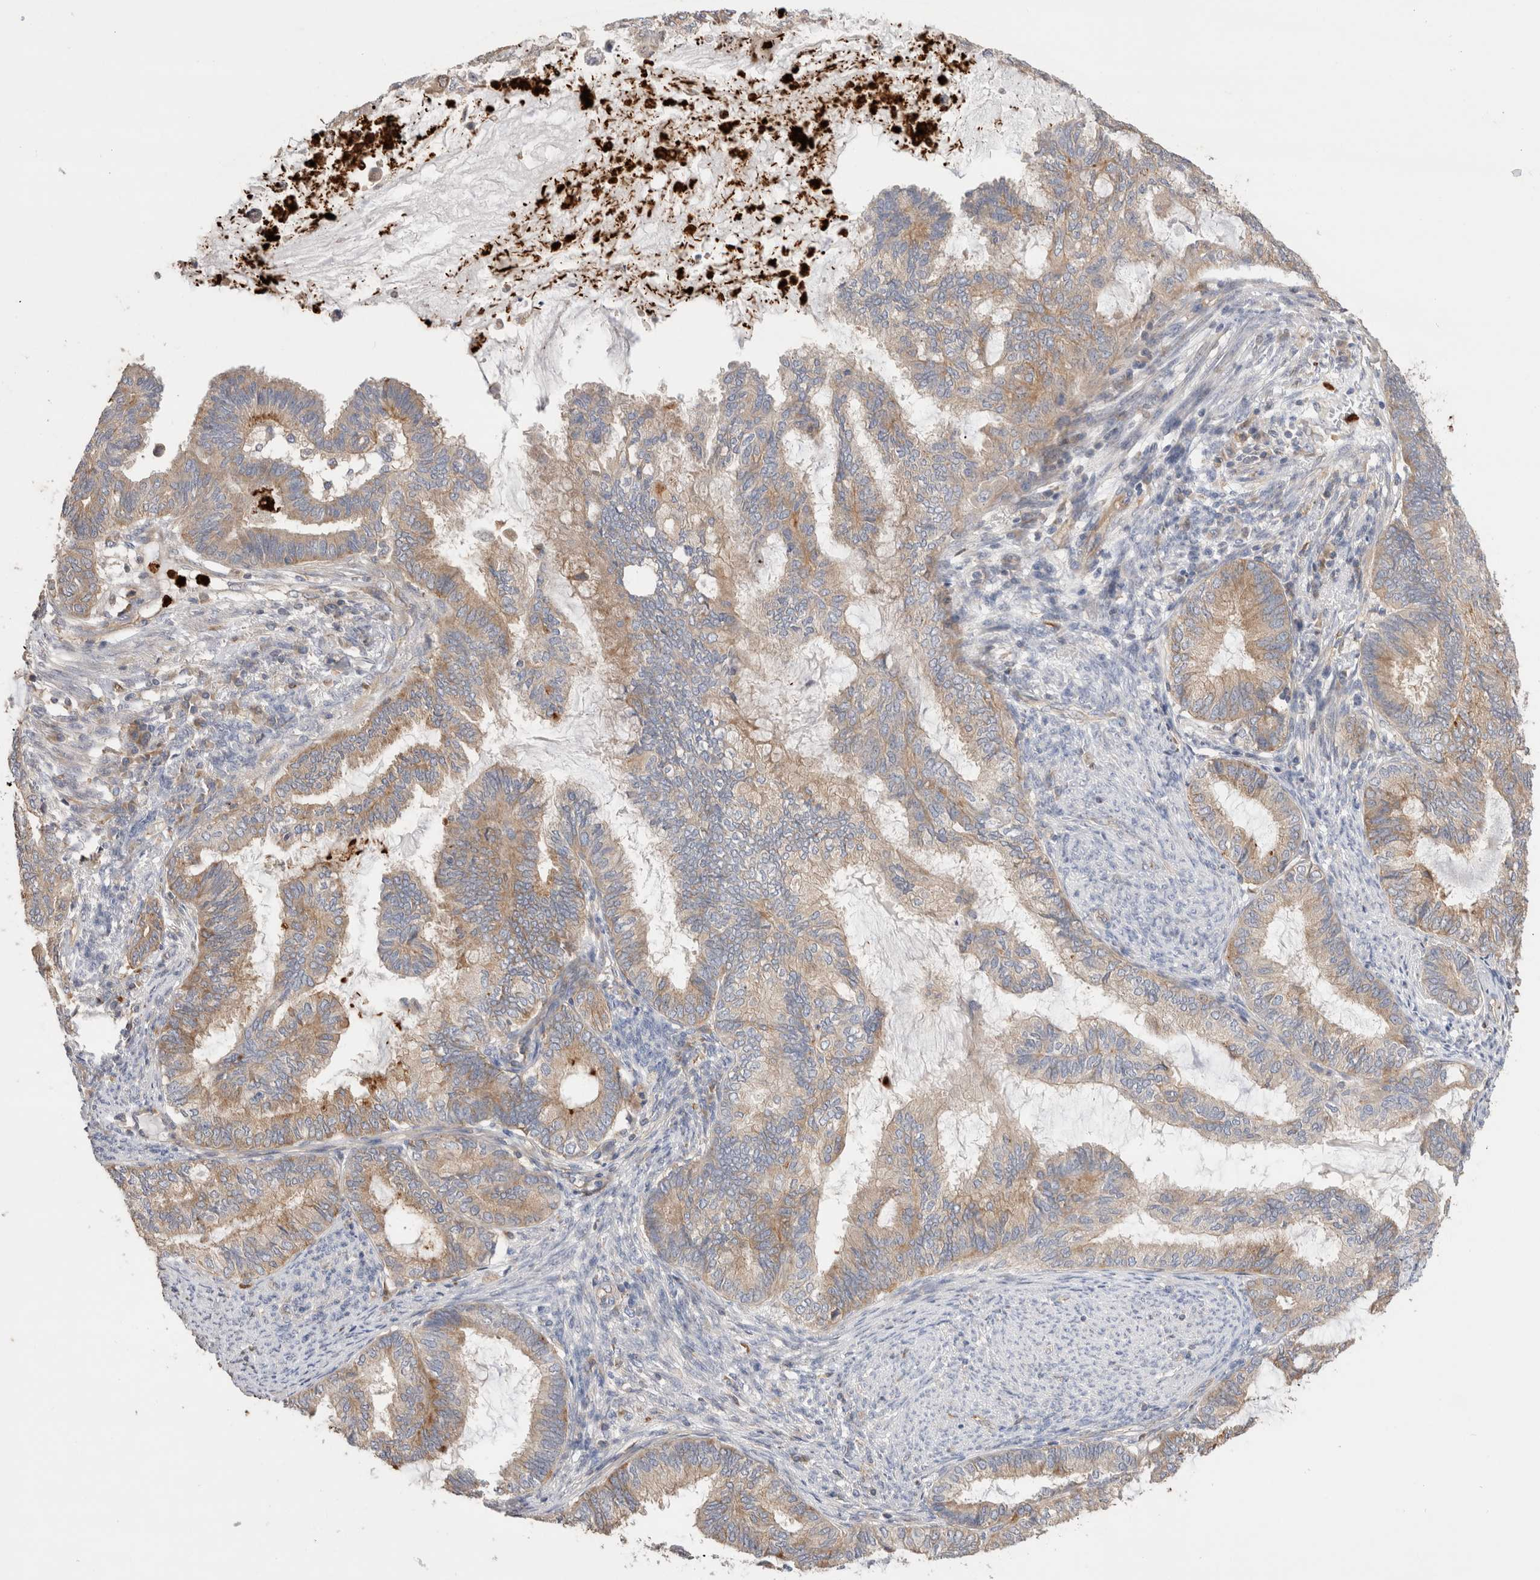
{"staining": {"intensity": "weak", "quantity": ">75%", "location": "cytoplasmic/membranous"}, "tissue": "endometrial cancer", "cell_type": "Tumor cells", "image_type": "cancer", "snomed": [{"axis": "morphology", "description": "Adenocarcinoma, NOS"}, {"axis": "topography", "description": "Endometrium"}], "caption": "Immunohistochemical staining of adenocarcinoma (endometrial) shows low levels of weak cytoplasmic/membranous protein expression in about >75% of tumor cells.", "gene": "NXT2", "patient": {"sex": "female", "age": 86}}